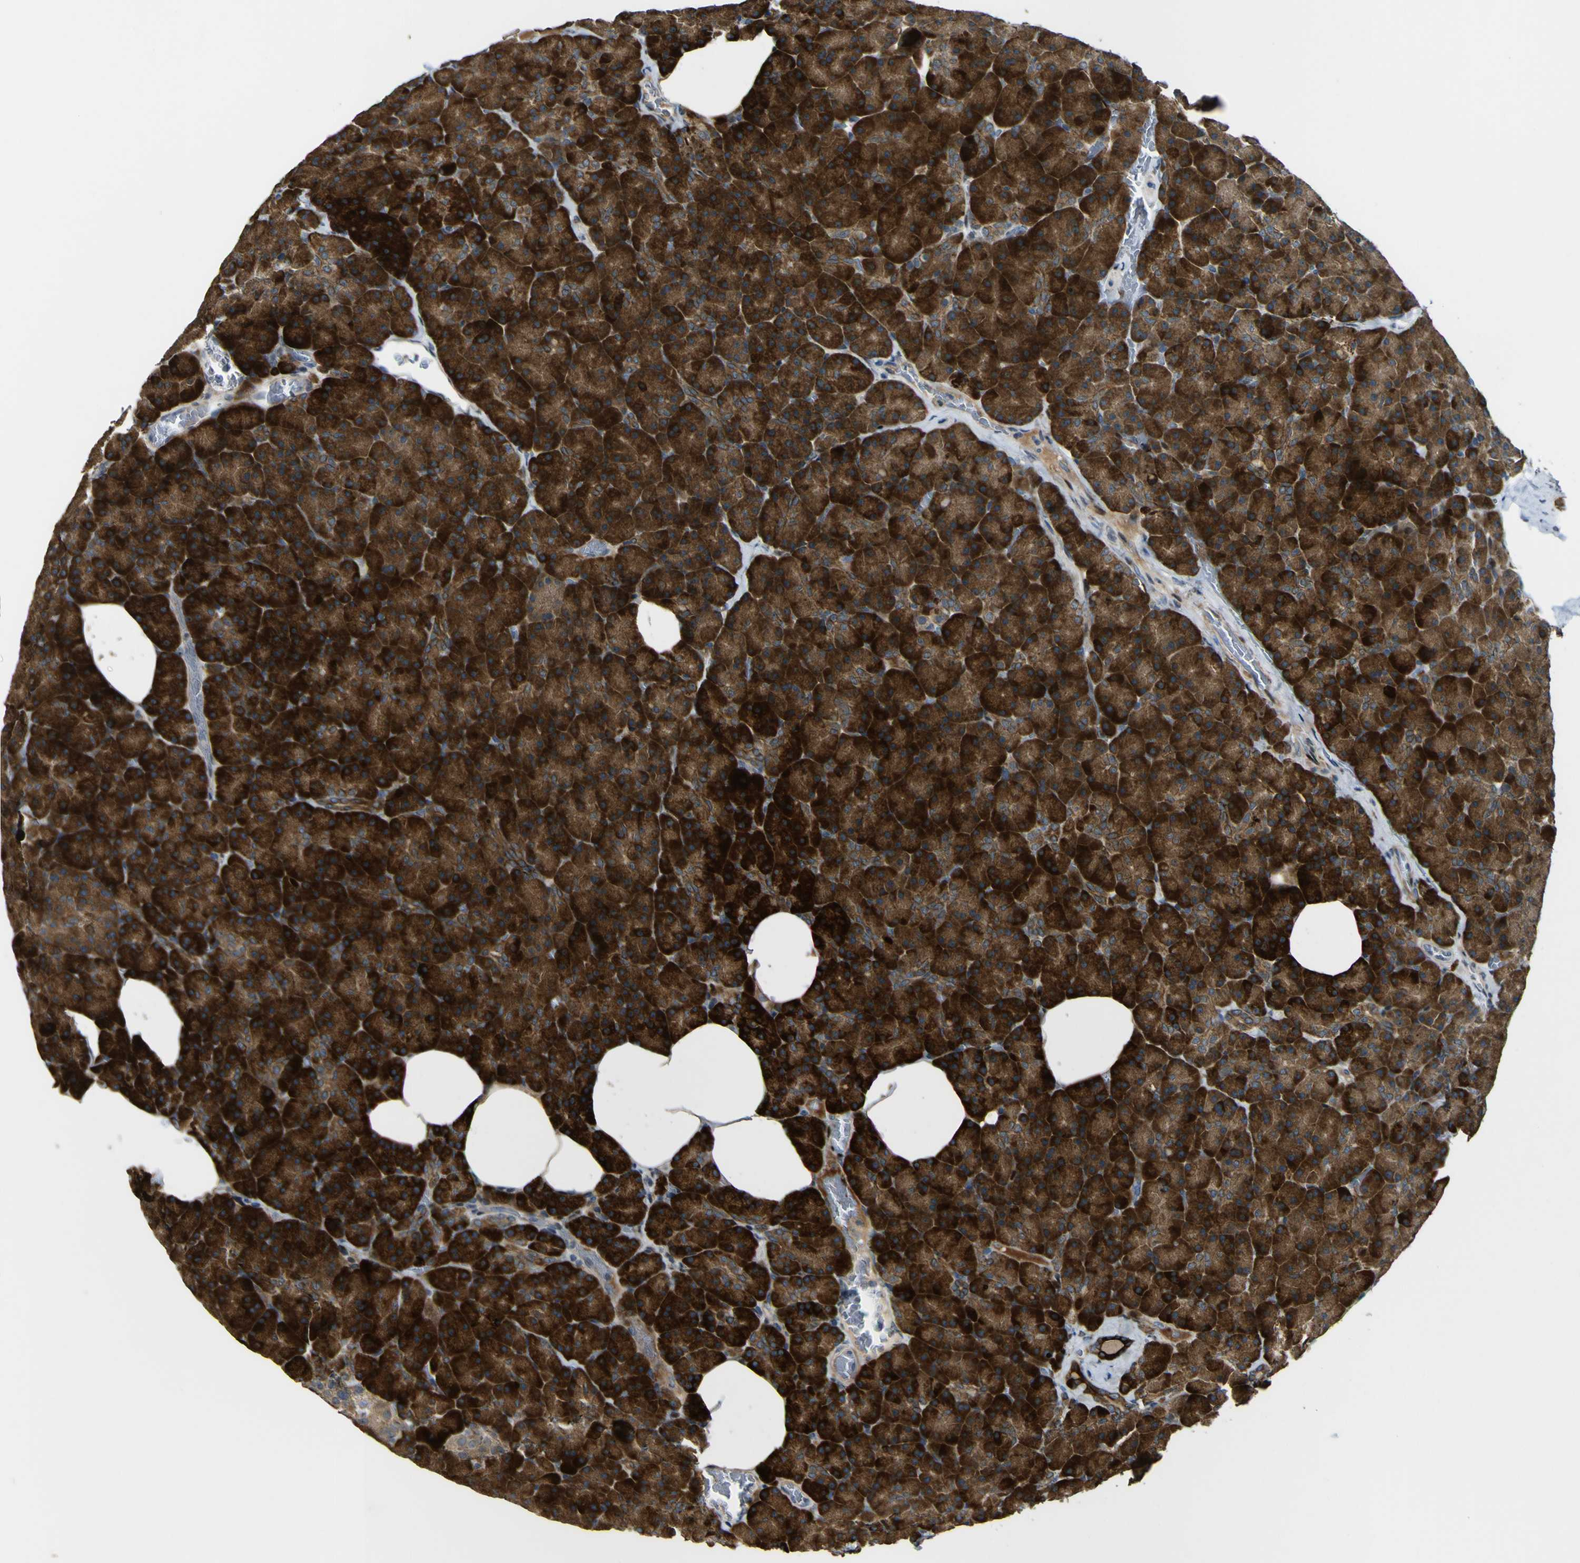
{"staining": {"intensity": "strong", "quantity": ">75%", "location": "cytoplasmic/membranous"}, "tissue": "pancreas", "cell_type": "Exocrine glandular cells", "image_type": "normal", "snomed": [{"axis": "morphology", "description": "Normal tissue, NOS"}, {"axis": "topography", "description": "Pancreas"}], "caption": "Unremarkable pancreas reveals strong cytoplasmic/membranous staining in about >75% of exocrine glandular cells.", "gene": "LBHD1", "patient": {"sex": "female", "age": 35}}